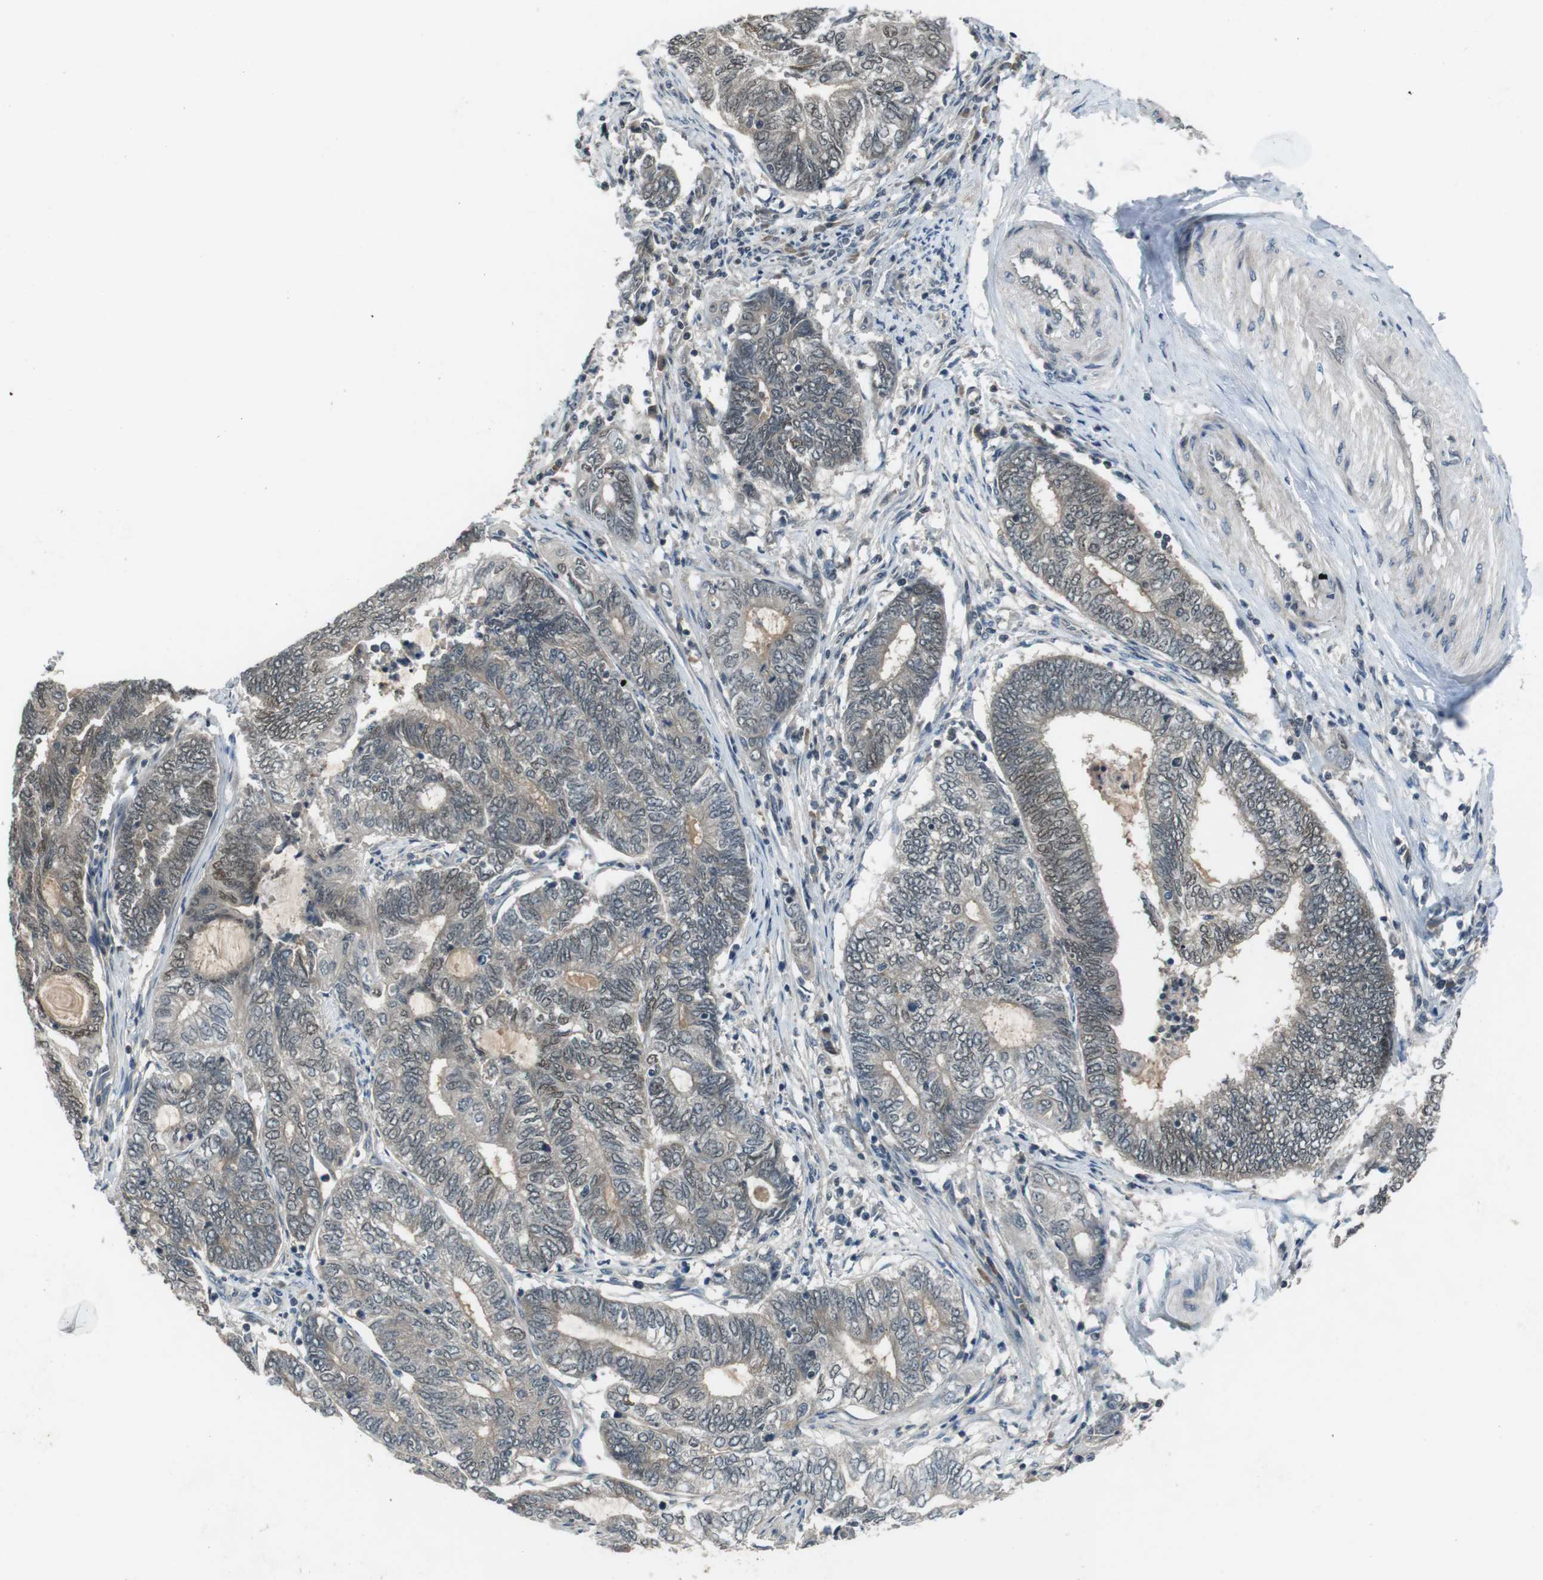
{"staining": {"intensity": "weak", "quantity": "25%-75%", "location": "cytoplasmic/membranous,nuclear"}, "tissue": "endometrial cancer", "cell_type": "Tumor cells", "image_type": "cancer", "snomed": [{"axis": "morphology", "description": "Adenocarcinoma, NOS"}, {"axis": "topography", "description": "Uterus"}, {"axis": "topography", "description": "Endometrium"}], "caption": "Brown immunohistochemical staining in human endometrial cancer (adenocarcinoma) demonstrates weak cytoplasmic/membranous and nuclear expression in approximately 25%-75% of tumor cells.", "gene": "MAPKAPK5", "patient": {"sex": "female", "age": 70}}